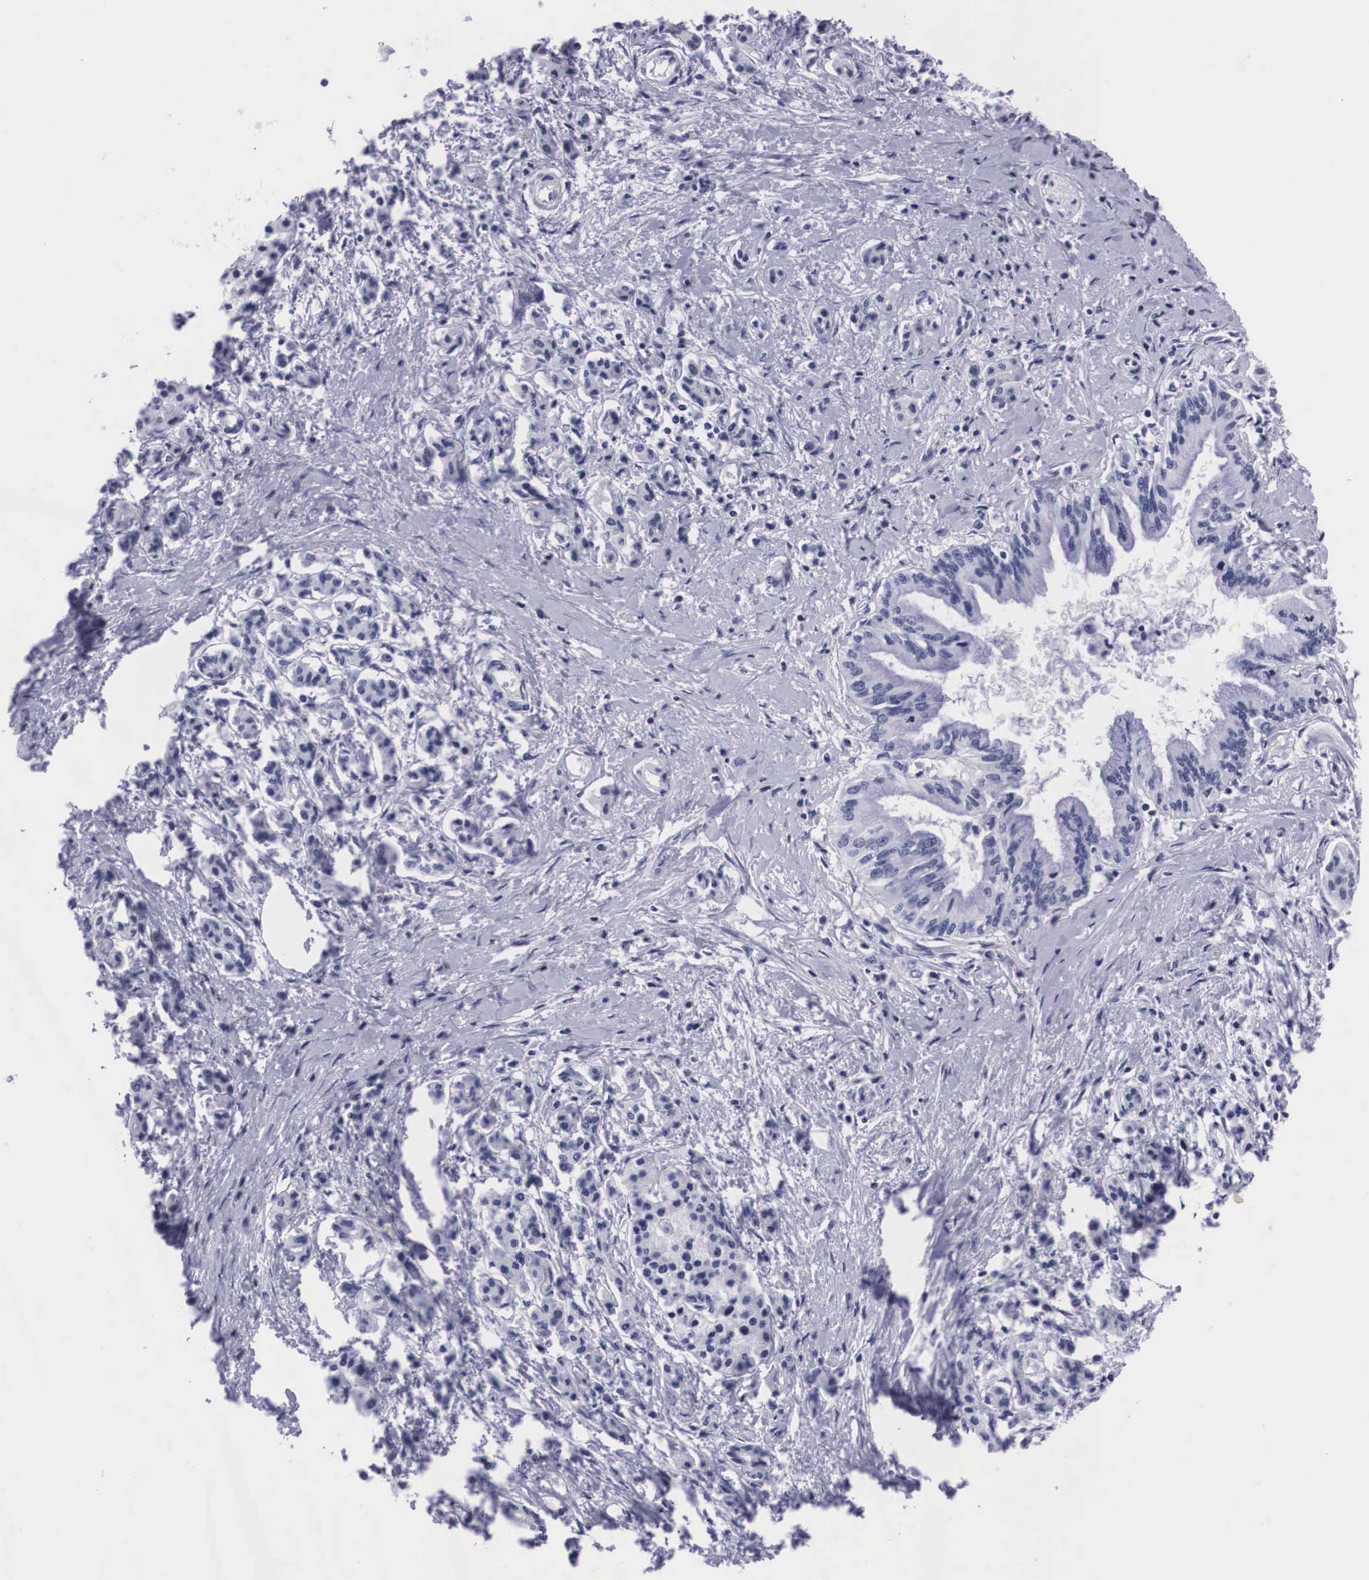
{"staining": {"intensity": "negative", "quantity": "none", "location": "none"}, "tissue": "pancreatic cancer", "cell_type": "Tumor cells", "image_type": "cancer", "snomed": [{"axis": "morphology", "description": "Adenocarcinoma, NOS"}, {"axis": "topography", "description": "Pancreas"}], "caption": "Immunohistochemistry of adenocarcinoma (pancreatic) displays no expression in tumor cells. Nuclei are stained in blue.", "gene": "C22orf31", "patient": {"sex": "female", "age": 64}}